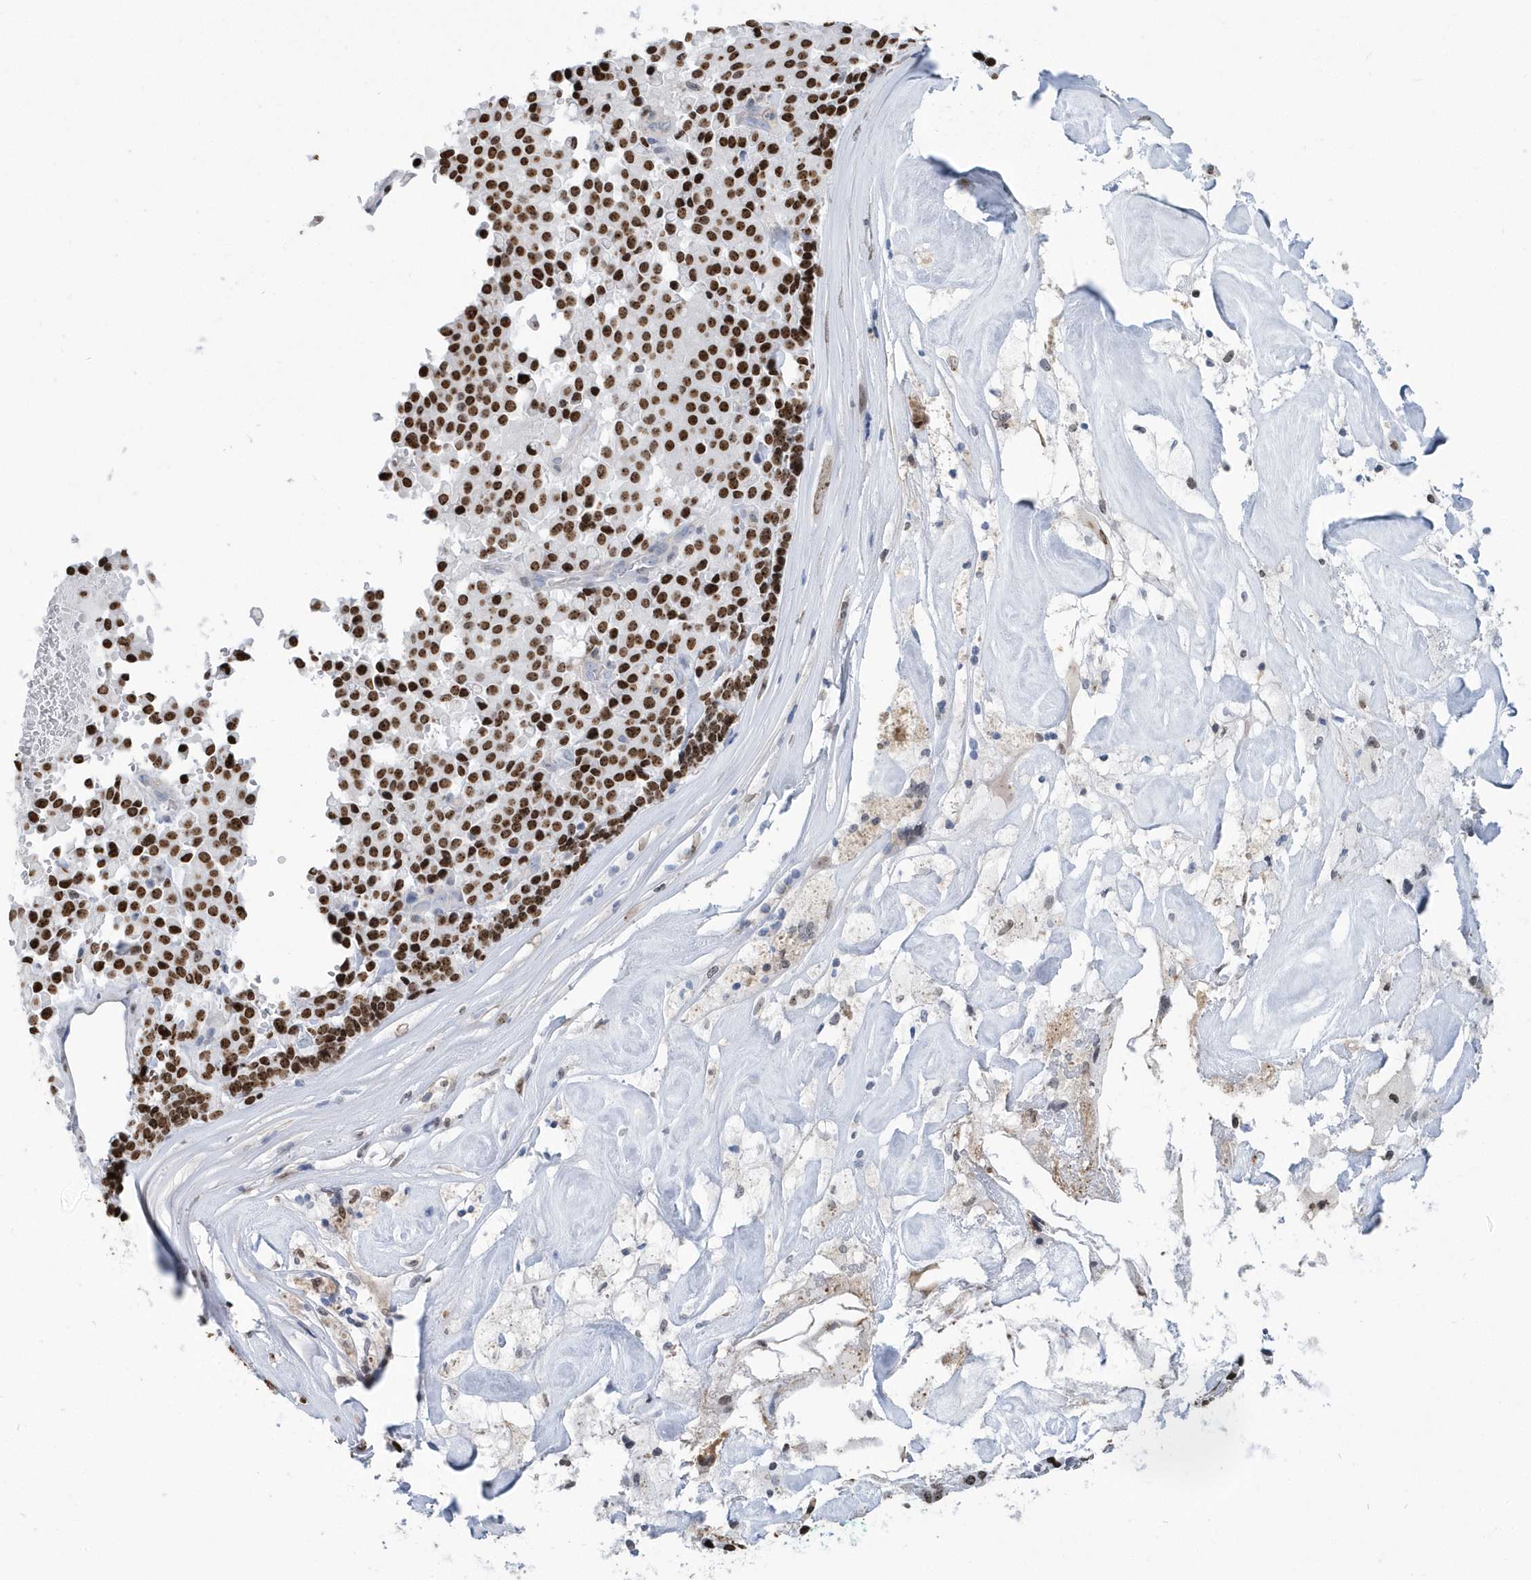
{"staining": {"intensity": "strong", "quantity": ">75%", "location": "nuclear"}, "tissue": "pancreatic cancer", "cell_type": "Tumor cells", "image_type": "cancer", "snomed": [{"axis": "morphology", "description": "Adenocarcinoma, NOS"}, {"axis": "topography", "description": "Pancreas"}], "caption": "A photomicrograph showing strong nuclear expression in about >75% of tumor cells in pancreatic cancer (adenocarcinoma), as visualized by brown immunohistochemical staining.", "gene": "MACROH2A2", "patient": {"sex": "male", "age": 65}}